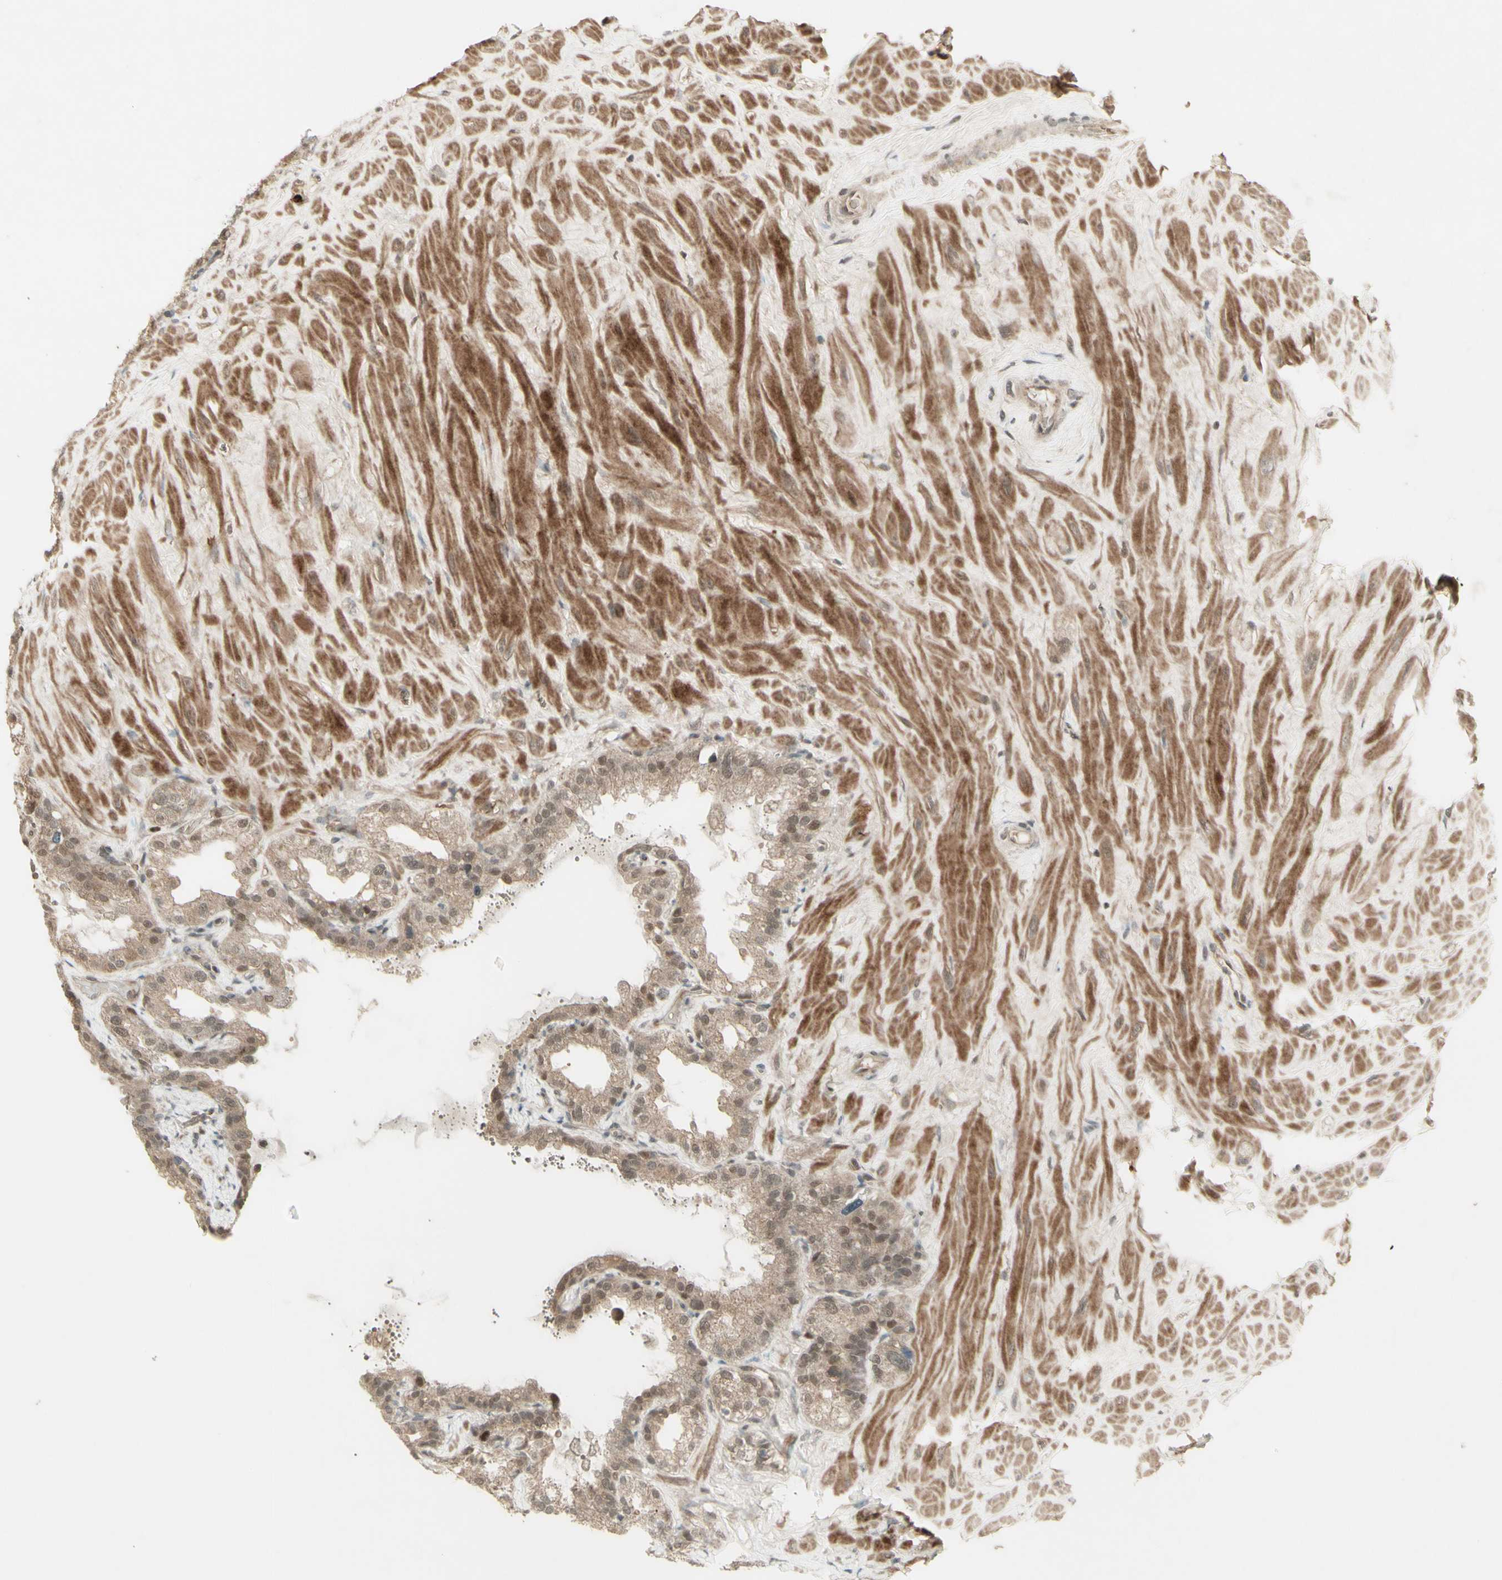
{"staining": {"intensity": "weak", "quantity": ">75%", "location": "cytoplasmic/membranous,nuclear"}, "tissue": "seminal vesicle", "cell_type": "Glandular cells", "image_type": "normal", "snomed": [{"axis": "morphology", "description": "Normal tissue, NOS"}, {"axis": "topography", "description": "Seminal veicle"}], "caption": "The photomicrograph reveals immunohistochemical staining of unremarkable seminal vesicle. There is weak cytoplasmic/membranous,nuclear expression is appreciated in approximately >75% of glandular cells.", "gene": "MSH6", "patient": {"sex": "male", "age": 68}}